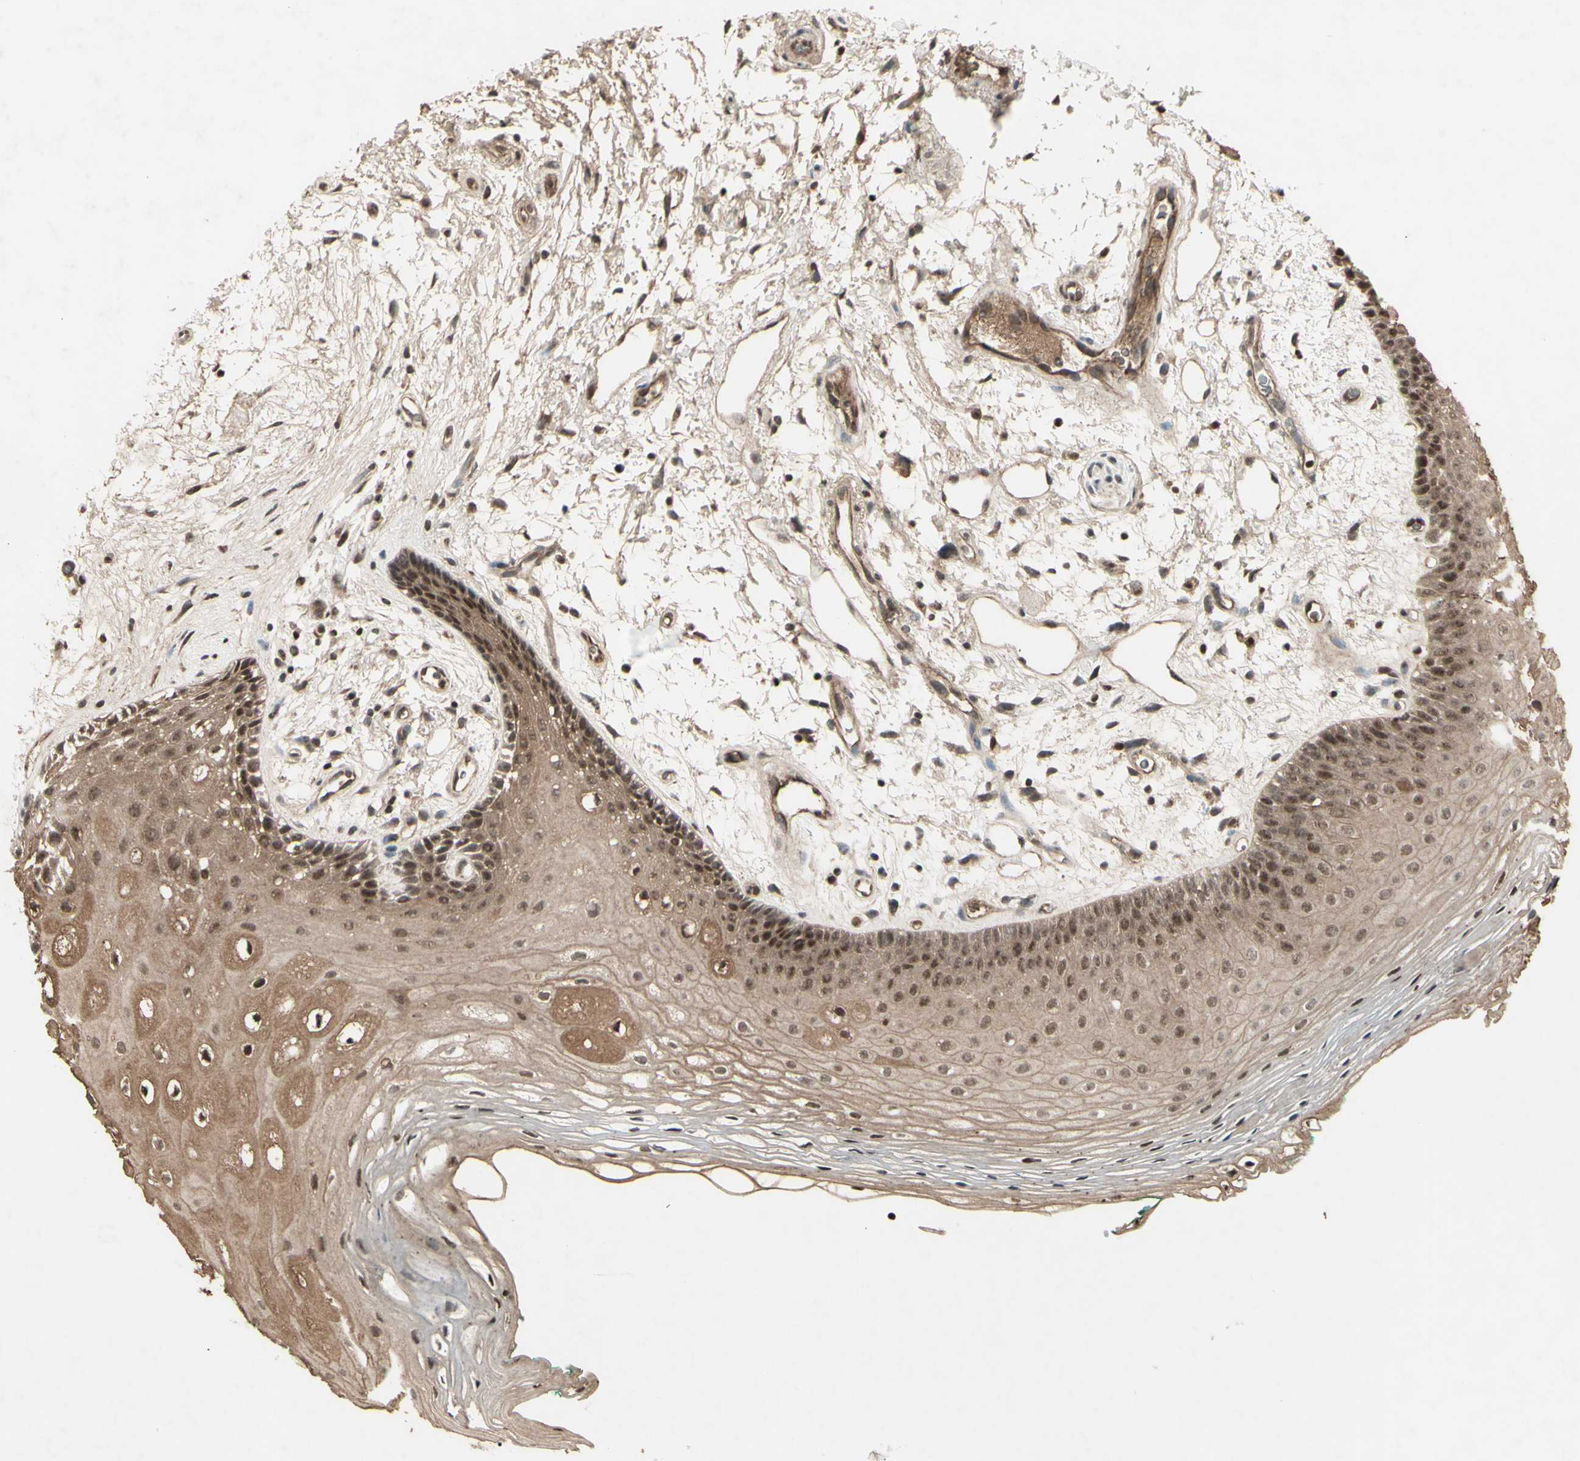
{"staining": {"intensity": "moderate", "quantity": ">75%", "location": "cytoplasmic/membranous,nuclear"}, "tissue": "oral mucosa", "cell_type": "Squamous epithelial cells", "image_type": "normal", "snomed": [{"axis": "morphology", "description": "Normal tissue, NOS"}, {"axis": "topography", "description": "Skeletal muscle"}, {"axis": "topography", "description": "Oral tissue"}, {"axis": "topography", "description": "Peripheral nerve tissue"}], "caption": "Immunohistochemical staining of unremarkable oral mucosa shows medium levels of moderate cytoplasmic/membranous,nuclear expression in approximately >75% of squamous epithelial cells. The staining was performed using DAB to visualize the protein expression in brown, while the nuclei were stained in blue with hematoxylin (Magnification: 20x).", "gene": "SNW1", "patient": {"sex": "female", "age": 84}}